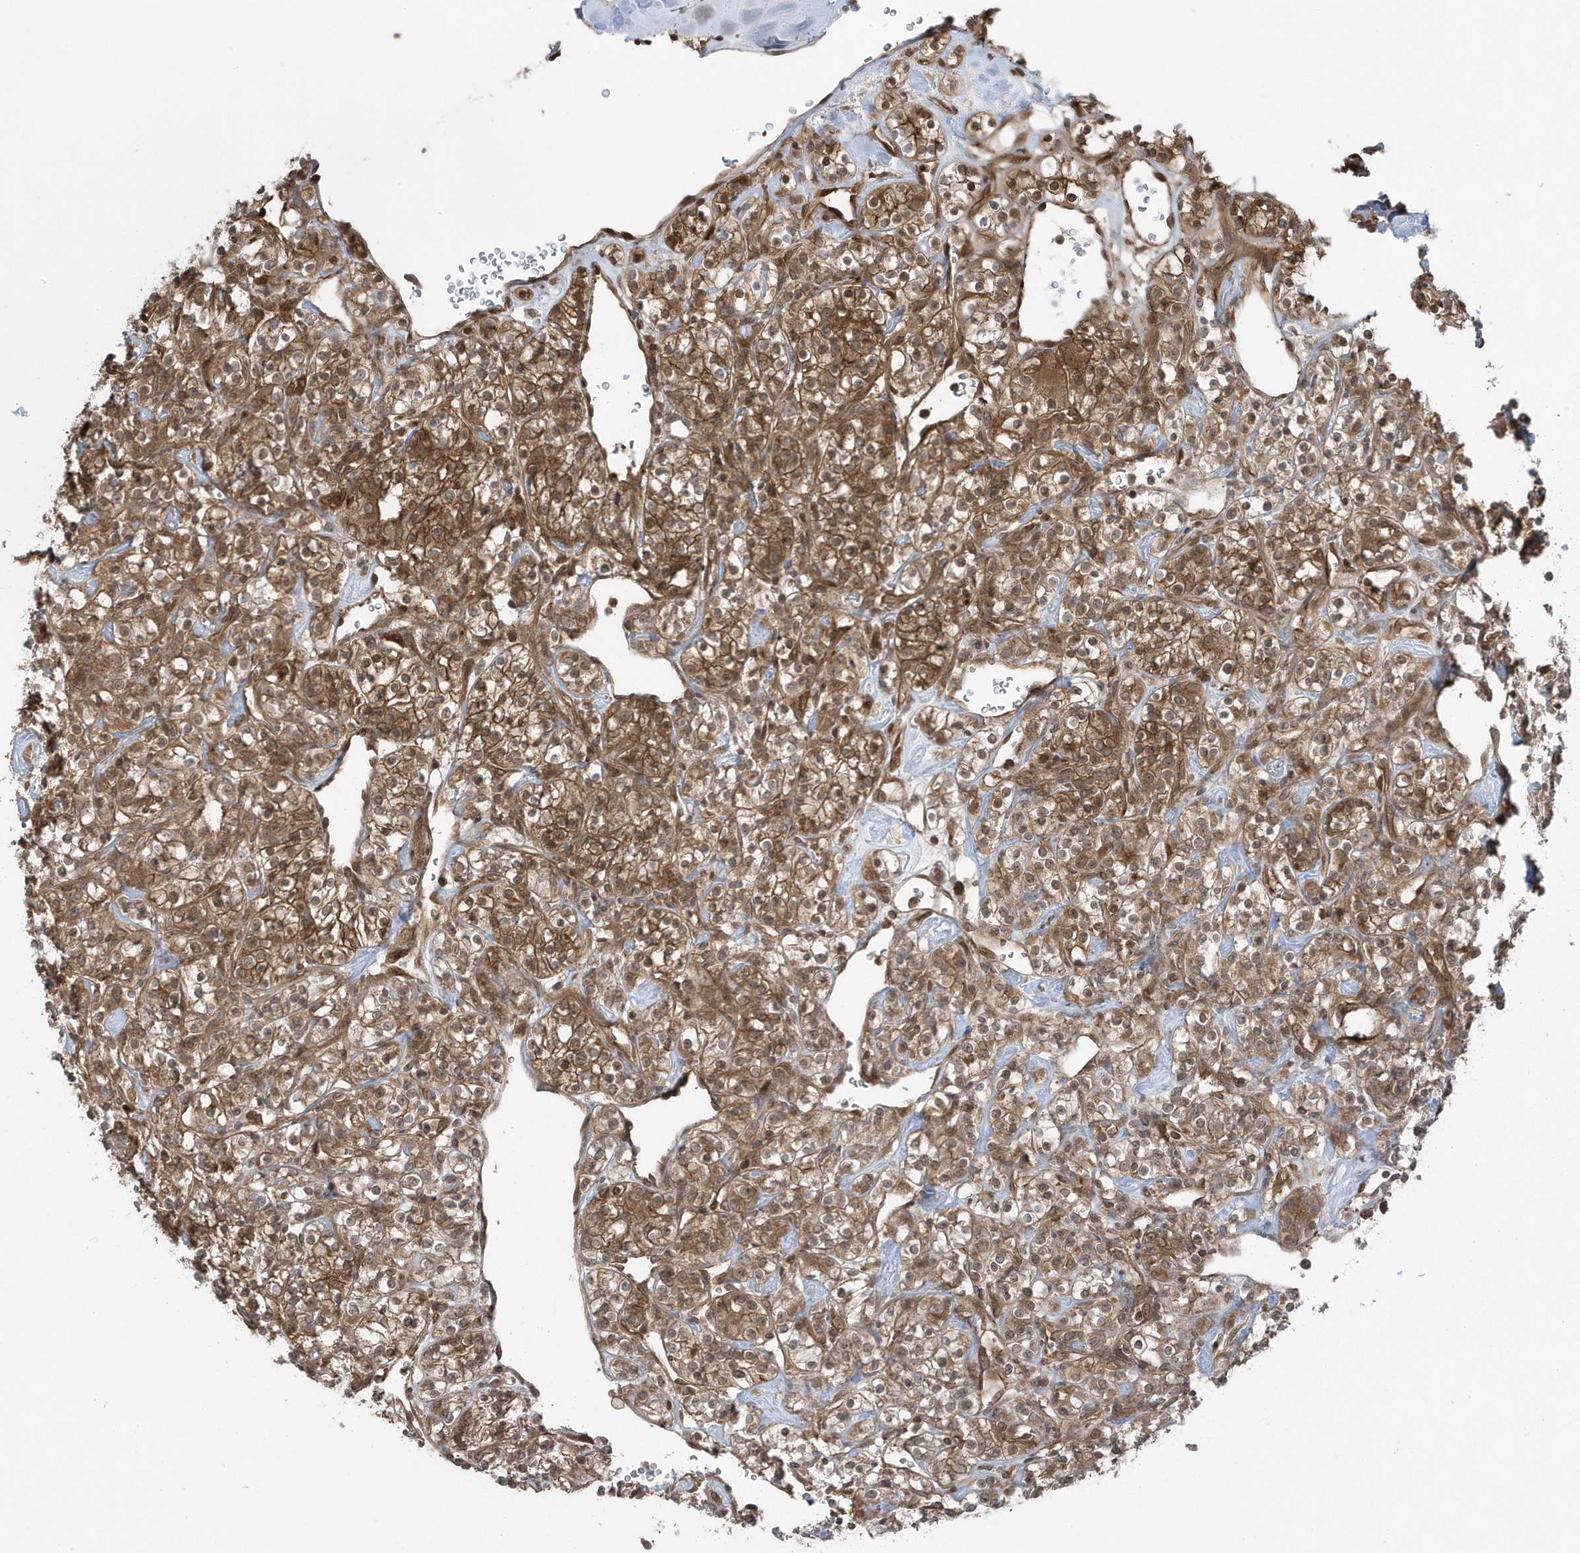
{"staining": {"intensity": "moderate", "quantity": ">75%", "location": "cytoplasmic/membranous,nuclear"}, "tissue": "renal cancer", "cell_type": "Tumor cells", "image_type": "cancer", "snomed": [{"axis": "morphology", "description": "Adenocarcinoma, NOS"}, {"axis": "topography", "description": "Kidney"}], "caption": "Adenocarcinoma (renal) stained with DAB (3,3'-diaminobenzidine) immunohistochemistry reveals medium levels of moderate cytoplasmic/membranous and nuclear expression in about >75% of tumor cells.", "gene": "MAPK1IP1L", "patient": {"sex": "male", "age": 77}}